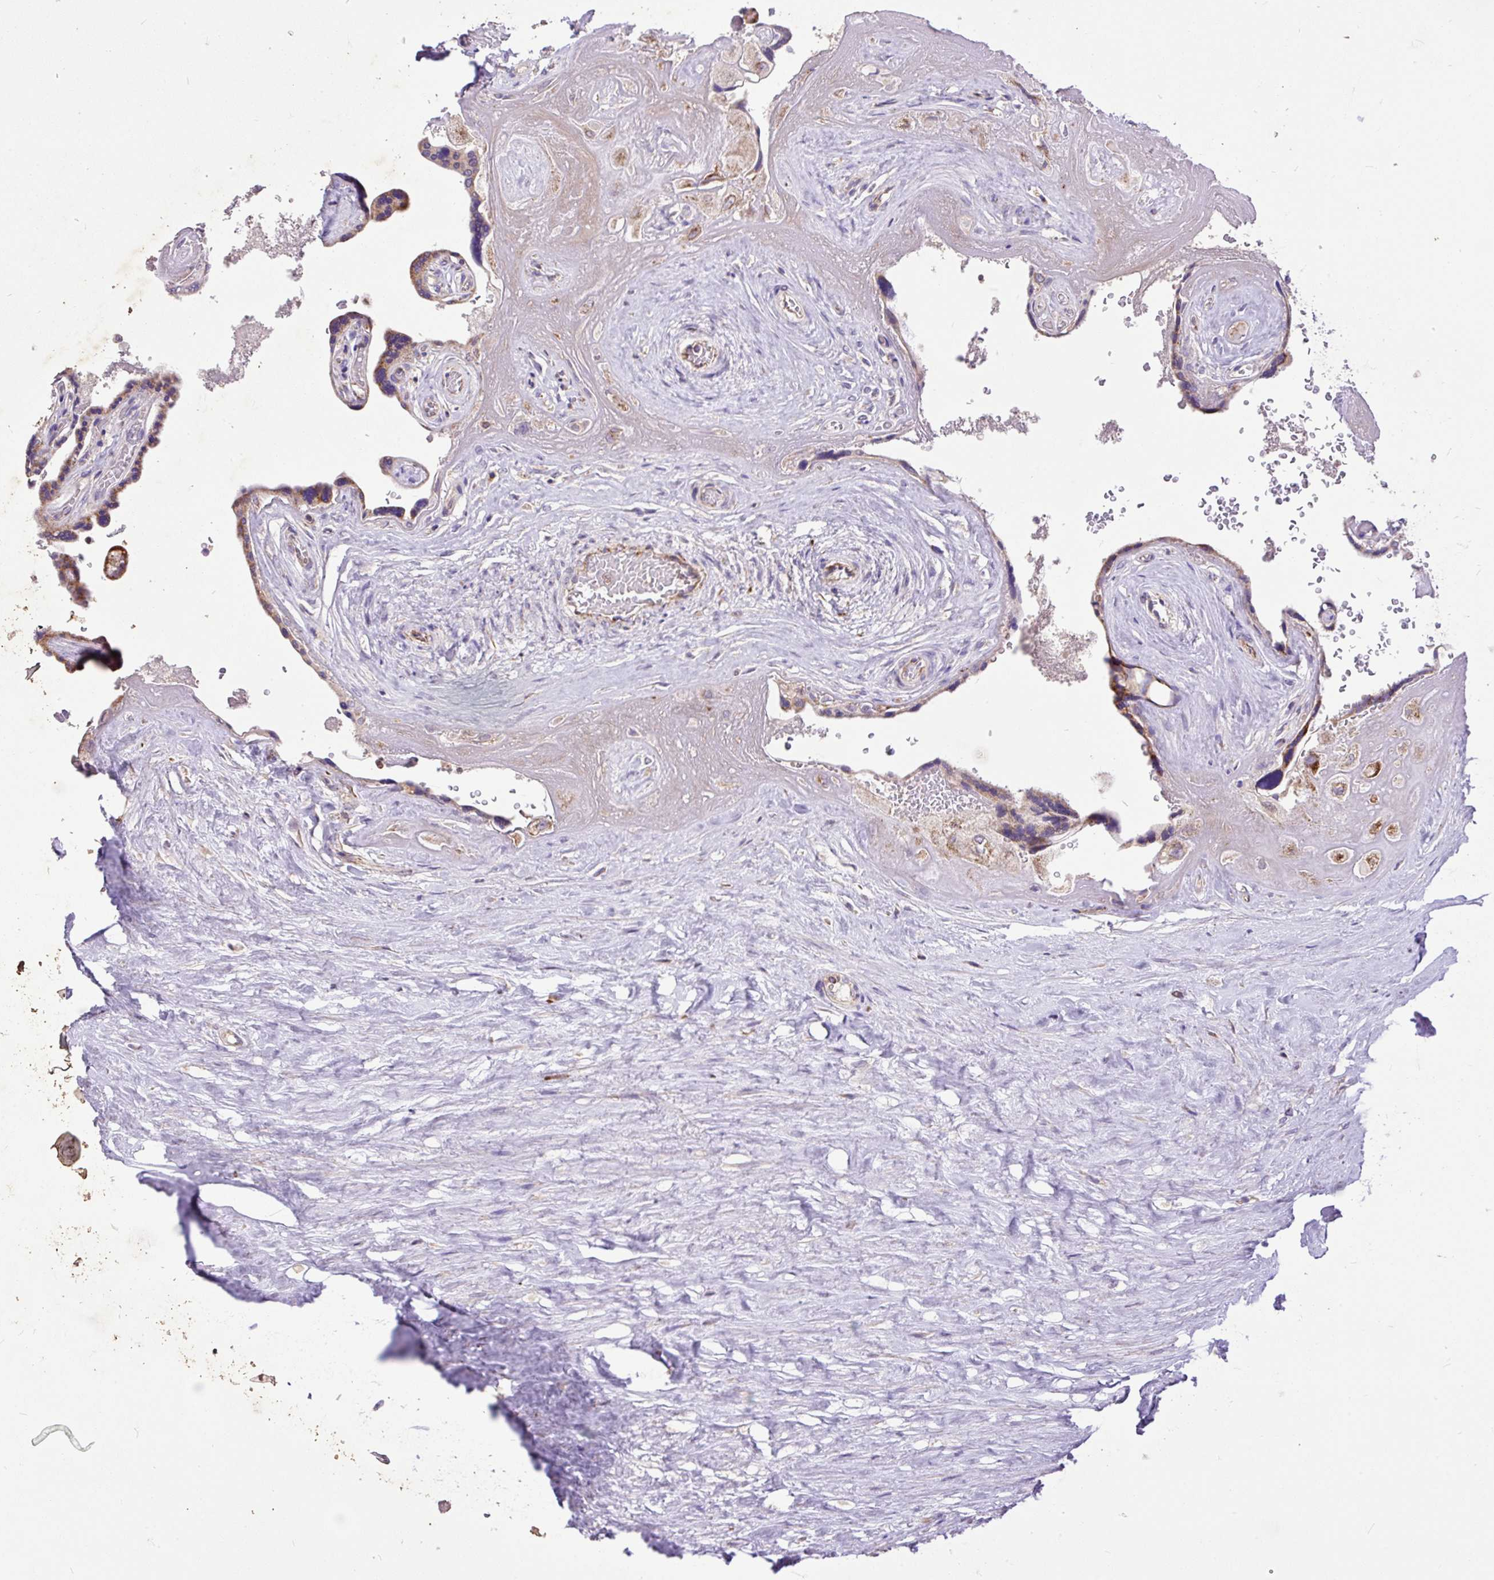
{"staining": {"intensity": "moderate", "quantity": "25%-75%", "location": "cytoplasmic/membranous"}, "tissue": "placenta", "cell_type": "Trophoblastic cells", "image_type": "normal", "snomed": [{"axis": "morphology", "description": "Normal tissue, NOS"}, {"axis": "topography", "description": "Placenta"}], "caption": "This photomicrograph exhibits unremarkable placenta stained with IHC to label a protein in brown. The cytoplasmic/membranous of trophoblastic cells show moderate positivity for the protein. Nuclei are counter-stained blue.", "gene": "TOMM40", "patient": {"sex": "female", "age": 32}}